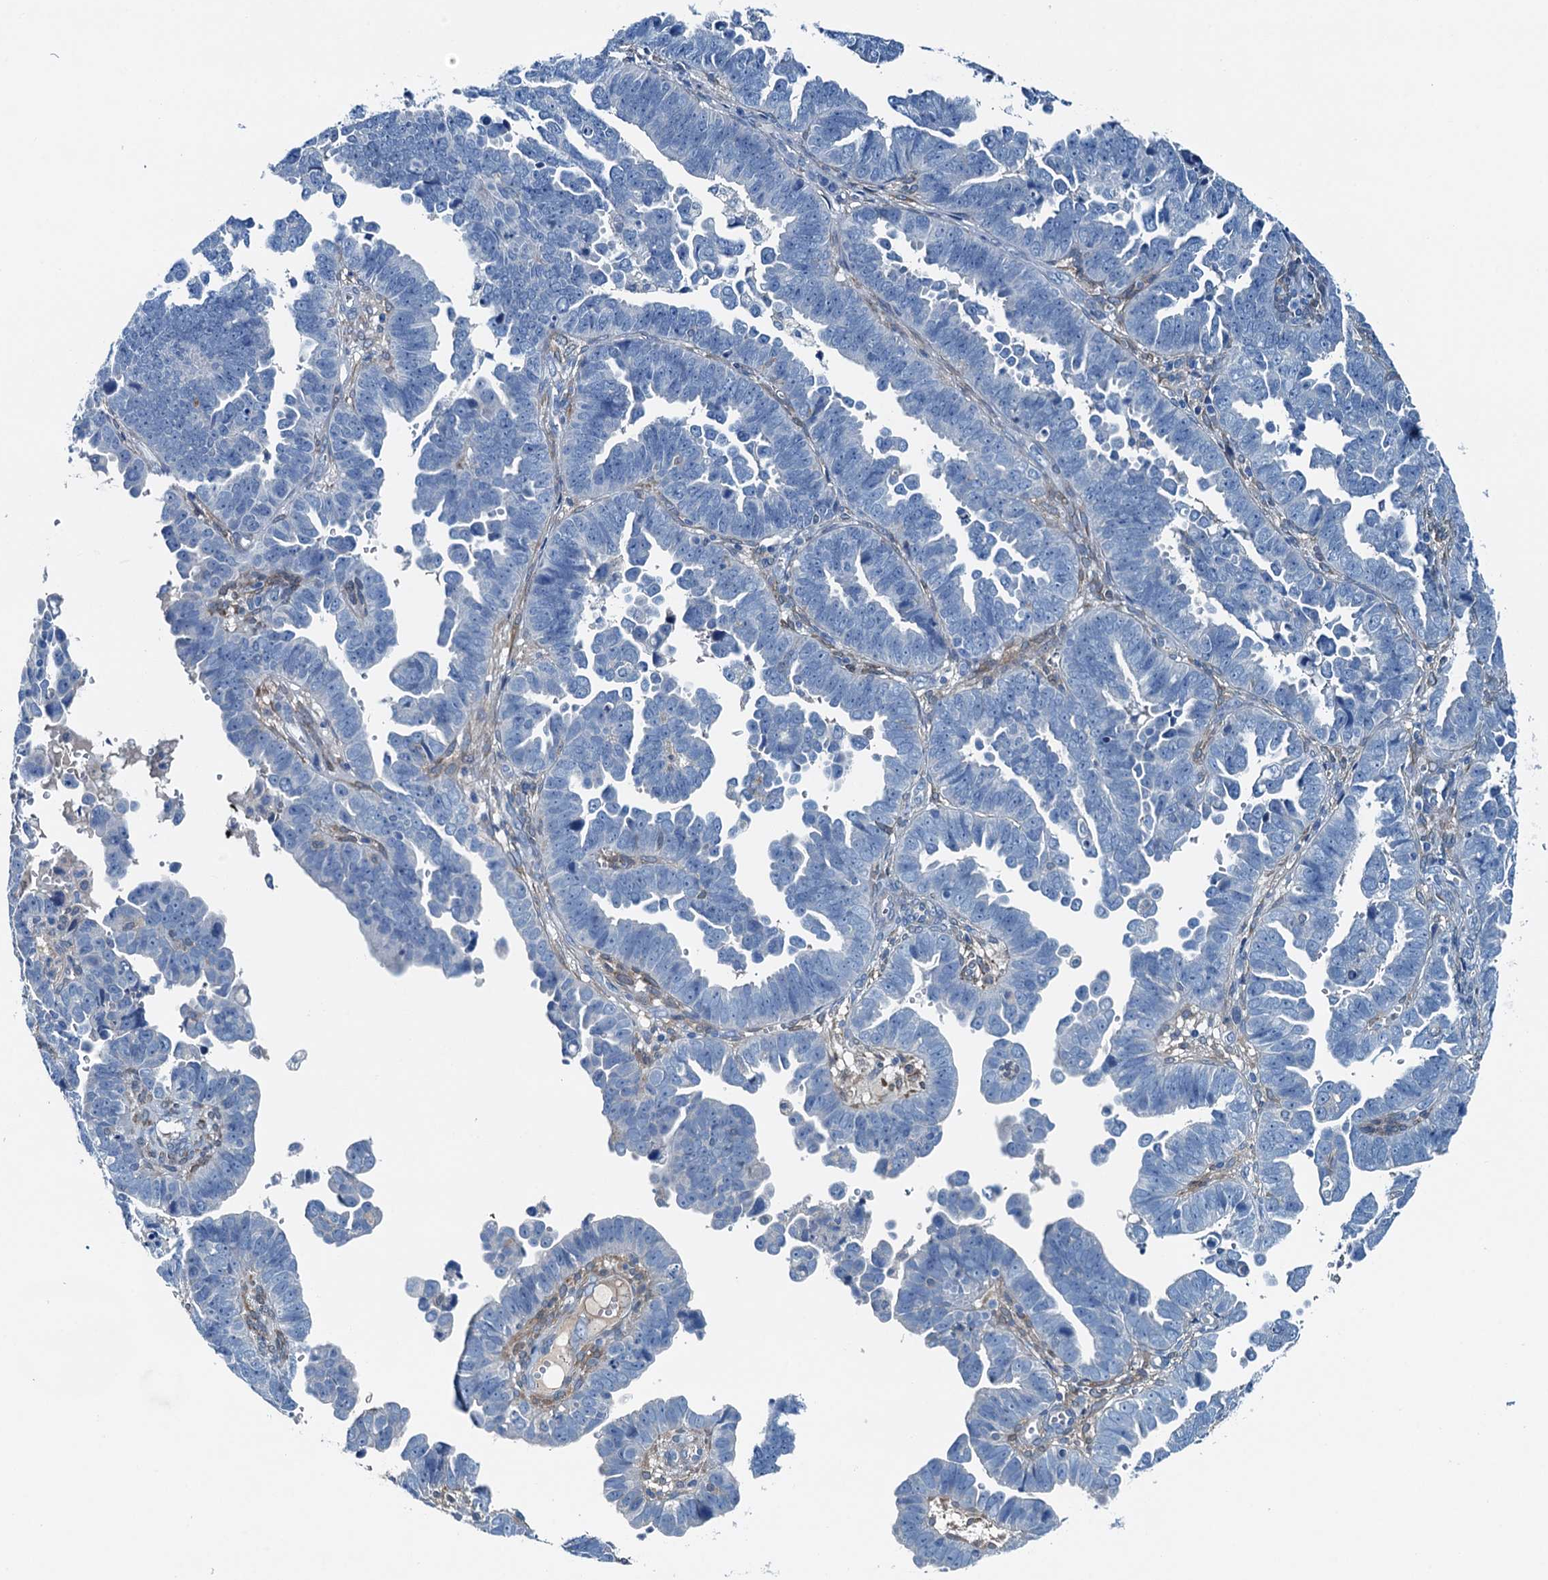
{"staining": {"intensity": "negative", "quantity": "none", "location": "none"}, "tissue": "endometrial cancer", "cell_type": "Tumor cells", "image_type": "cancer", "snomed": [{"axis": "morphology", "description": "Adenocarcinoma, NOS"}, {"axis": "topography", "description": "Endometrium"}], "caption": "DAB (3,3'-diaminobenzidine) immunohistochemical staining of human adenocarcinoma (endometrial) shows no significant expression in tumor cells. (IHC, brightfield microscopy, high magnification).", "gene": "RAB3IL1", "patient": {"sex": "female", "age": 75}}